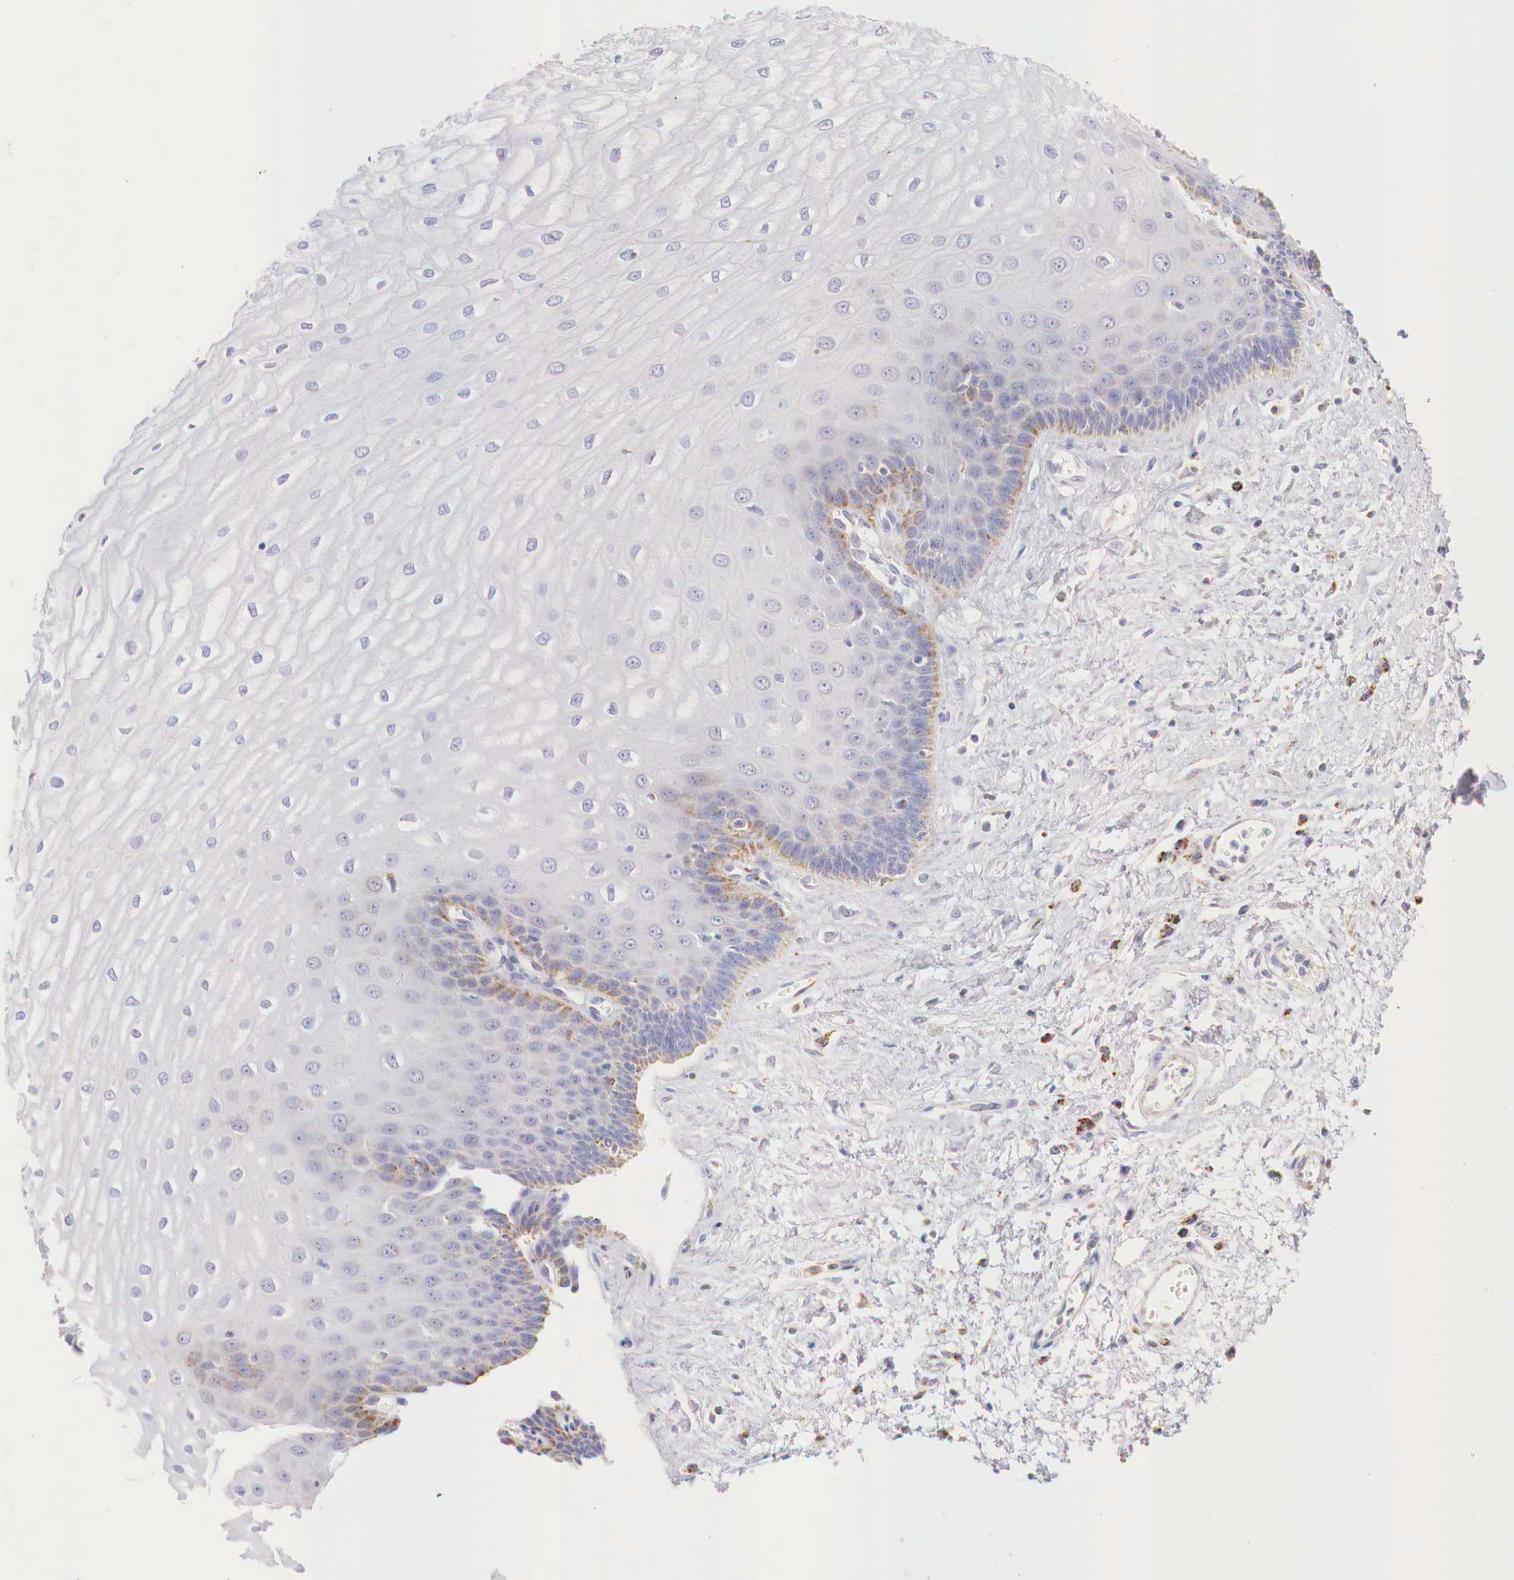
{"staining": {"intensity": "moderate", "quantity": "<25%", "location": "cytoplasmic/membranous"}, "tissue": "esophagus", "cell_type": "Squamous epithelial cells", "image_type": "normal", "snomed": [{"axis": "morphology", "description": "Normal tissue, NOS"}, {"axis": "topography", "description": "Esophagus"}], "caption": "Squamous epithelial cells exhibit moderate cytoplasmic/membranous expression in about <25% of cells in normal esophagus.", "gene": "IDH3G", "patient": {"sex": "male", "age": 65}}